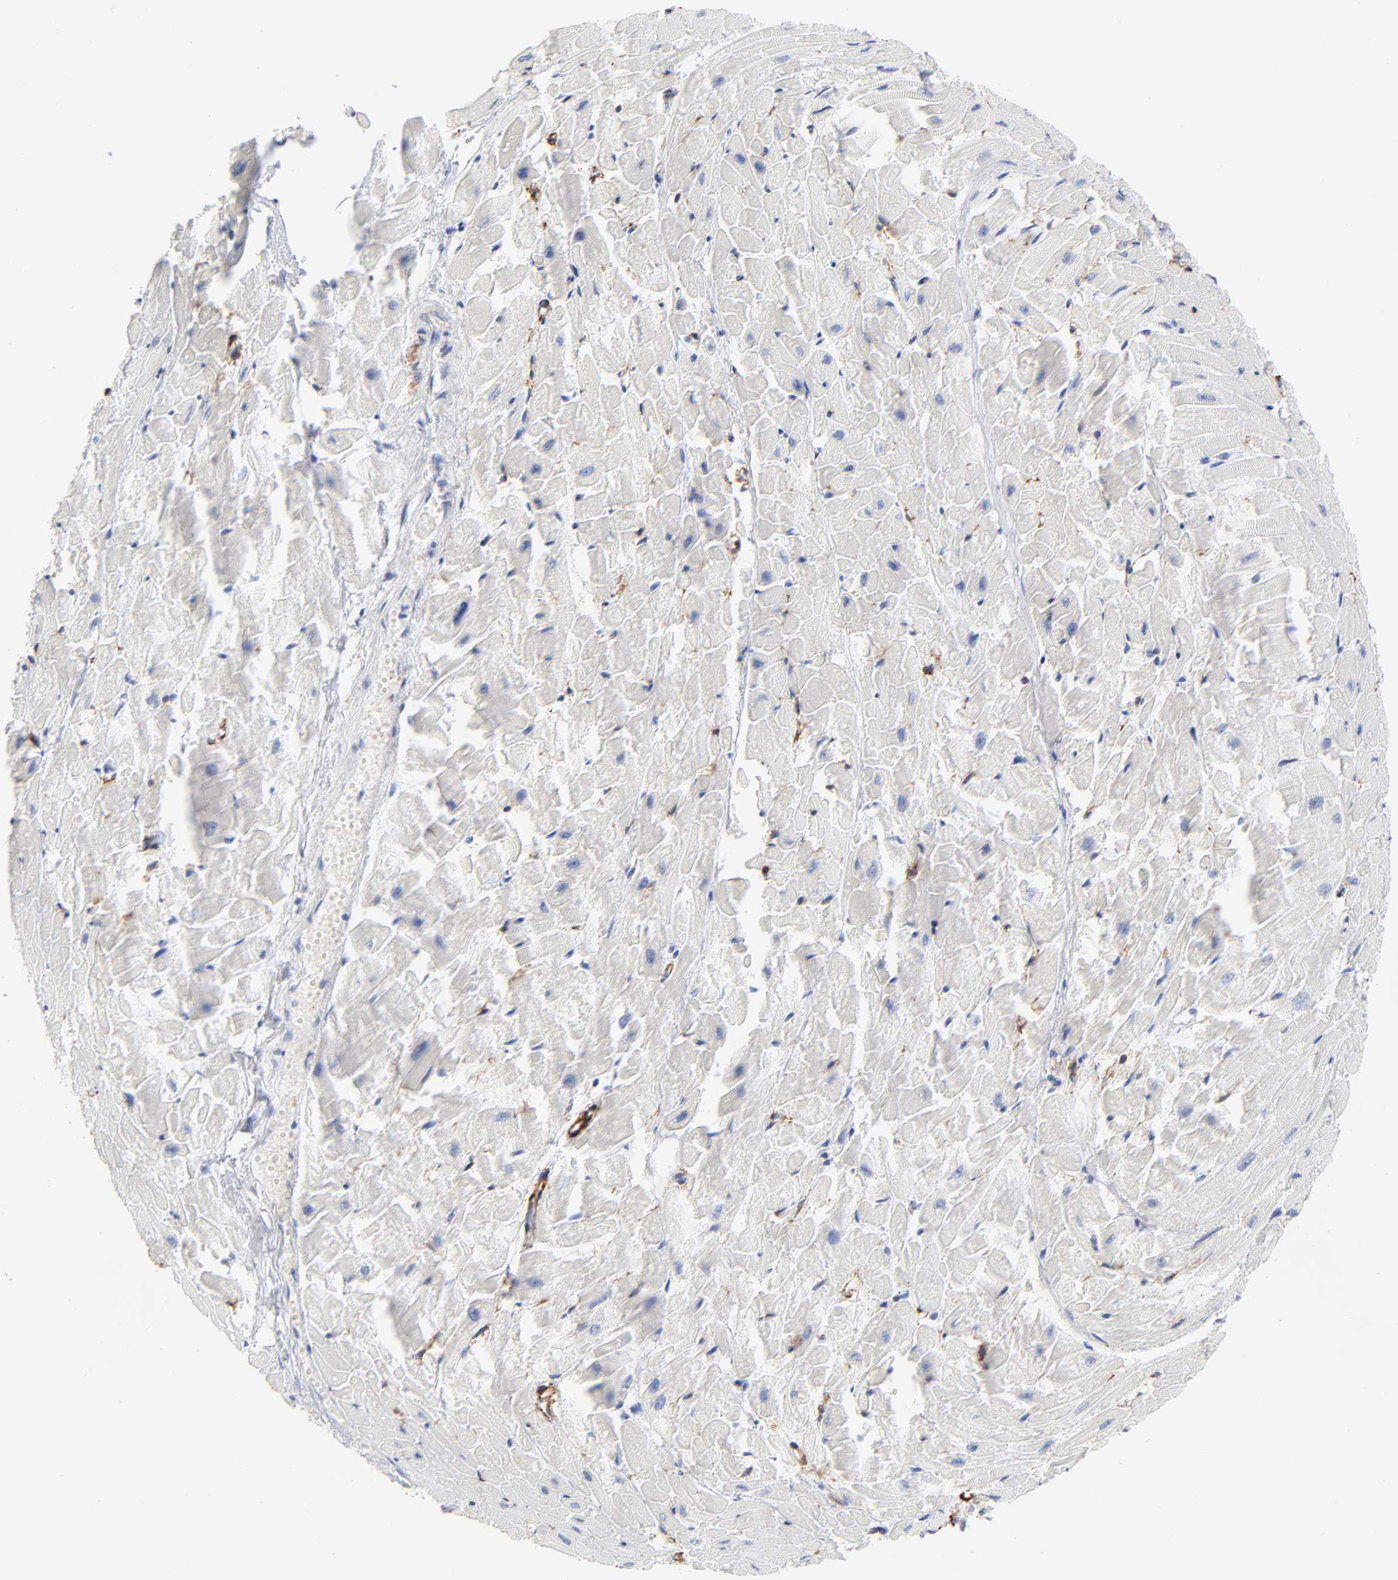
{"staining": {"intensity": "negative", "quantity": "none", "location": "none"}, "tissue": "heart muscle", "cell_type": "Cardiomyocytes", "image_type": "normal", "snomed": [{"axis": "morphology", "description": "Normal tissue, NOS"}, {"axis": "topography", "description": "Heart"}], "caption": "An image of human heart muscle is negative for staining in cardiomyocytes. (Stains: DAB (3,3'-diaminobenzidine) IHC with hematoxylin counter stain, Microscopy: brightfield microscopy at high magnification).", "gene": "AGTR1", "patient": {"sex": "female", "age": 19}}